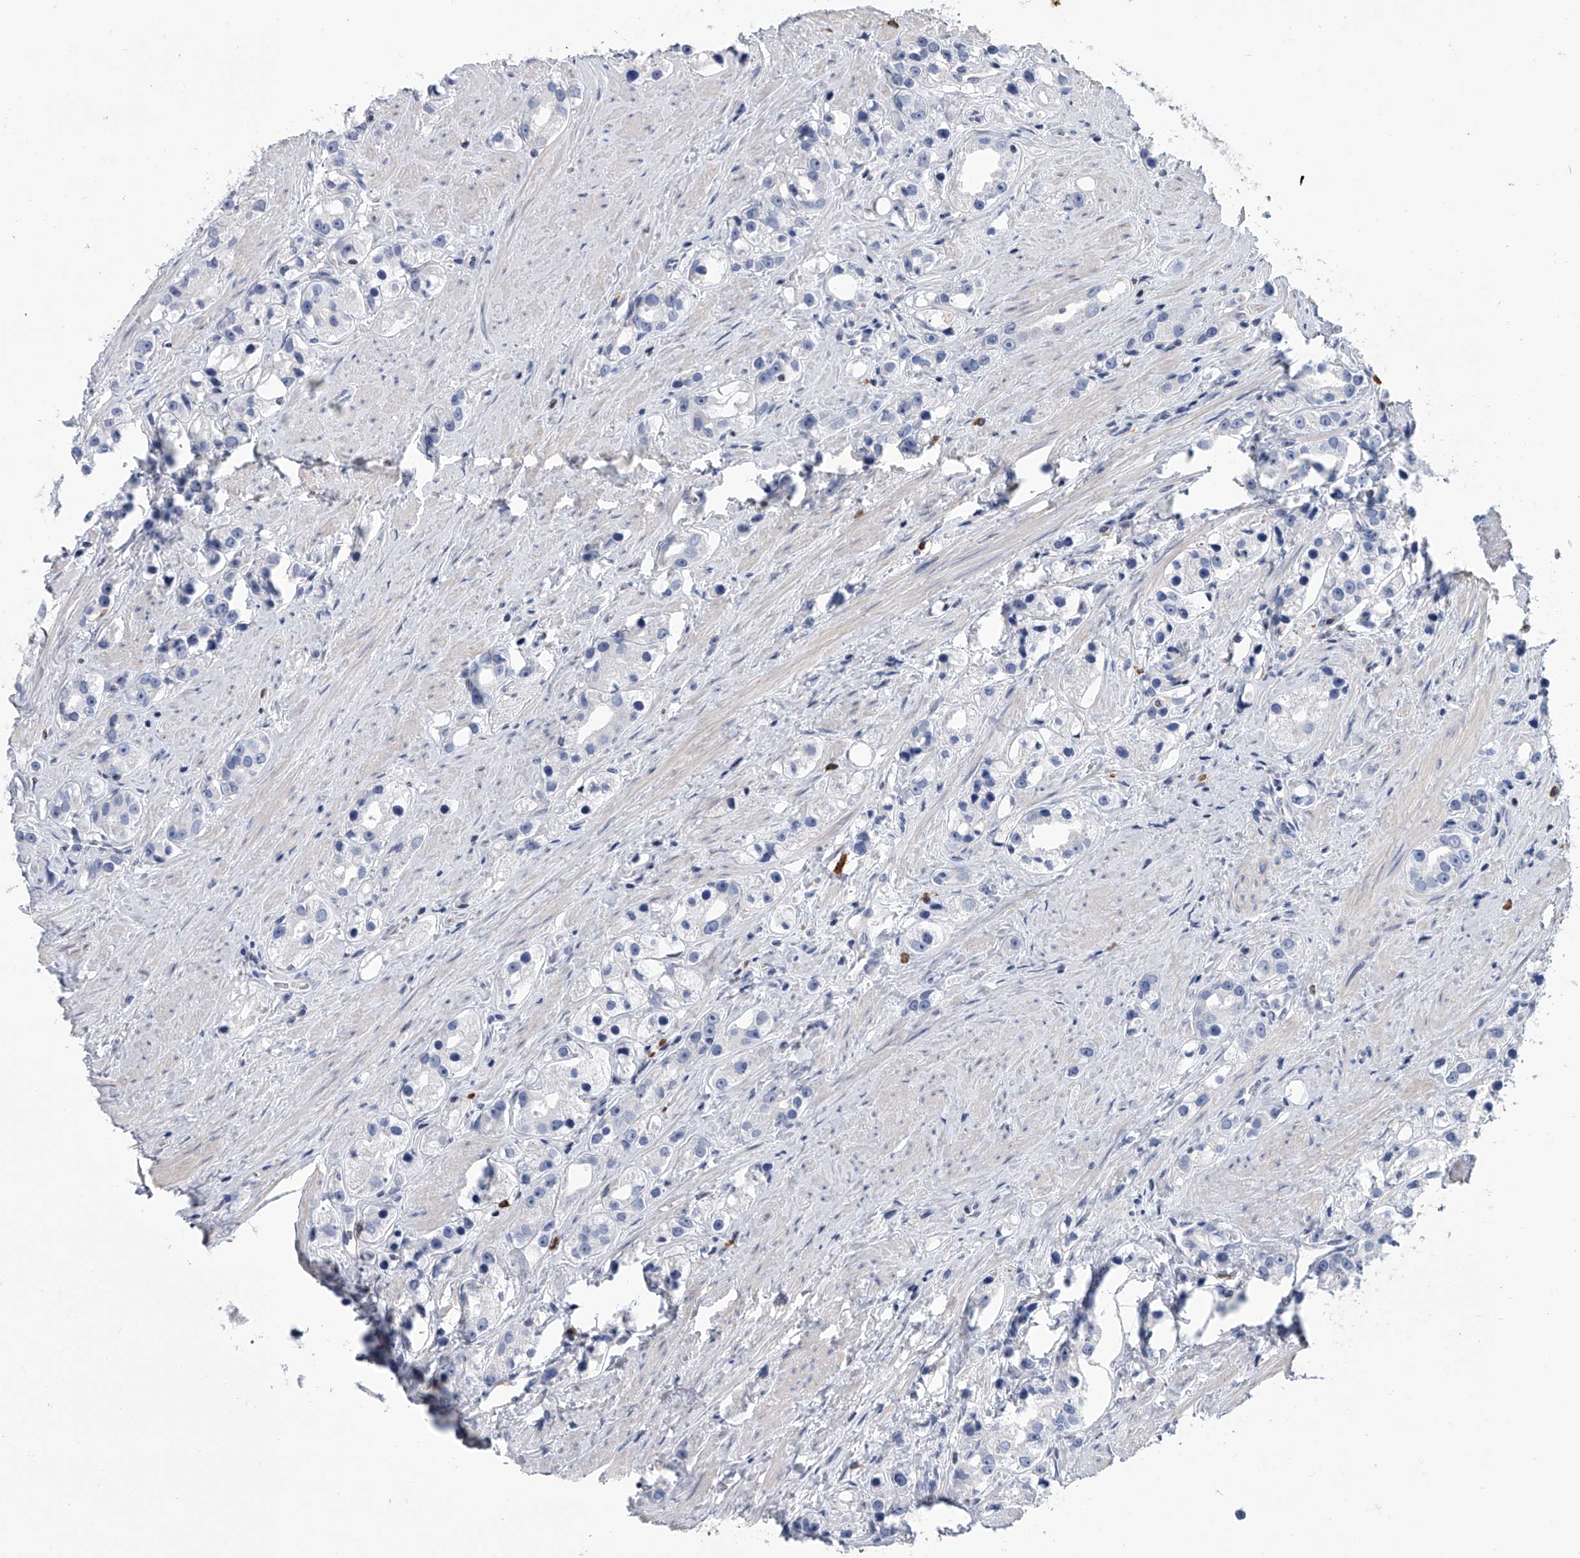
{"staining": {"intensity": "negative", "quantity": "none", "location": "none"}, "tissue": "prostate cancer", "cell_type": "Tumor cells", "image_type": "cancer", "snomed": [{"axis": "morphology", "description": "Adenocarcinoma, NOS"}, {"axis": "topography", "description": "Prostate"}], "caption": "An immunohistochemistry photomicrograph of prostate cancer (adenocarcinoma) is shown. There is no staining in tumor cells of prostate cancer (adenocarcinoma). Brightfield microscopy of IHC stained with DAB (3,3'-diaminobenzidine) (brown) and hematoxylin (blue), captured at high magnification.", "gene": "SERPINB9", "patient": {"sex": "male", "age": 79}}